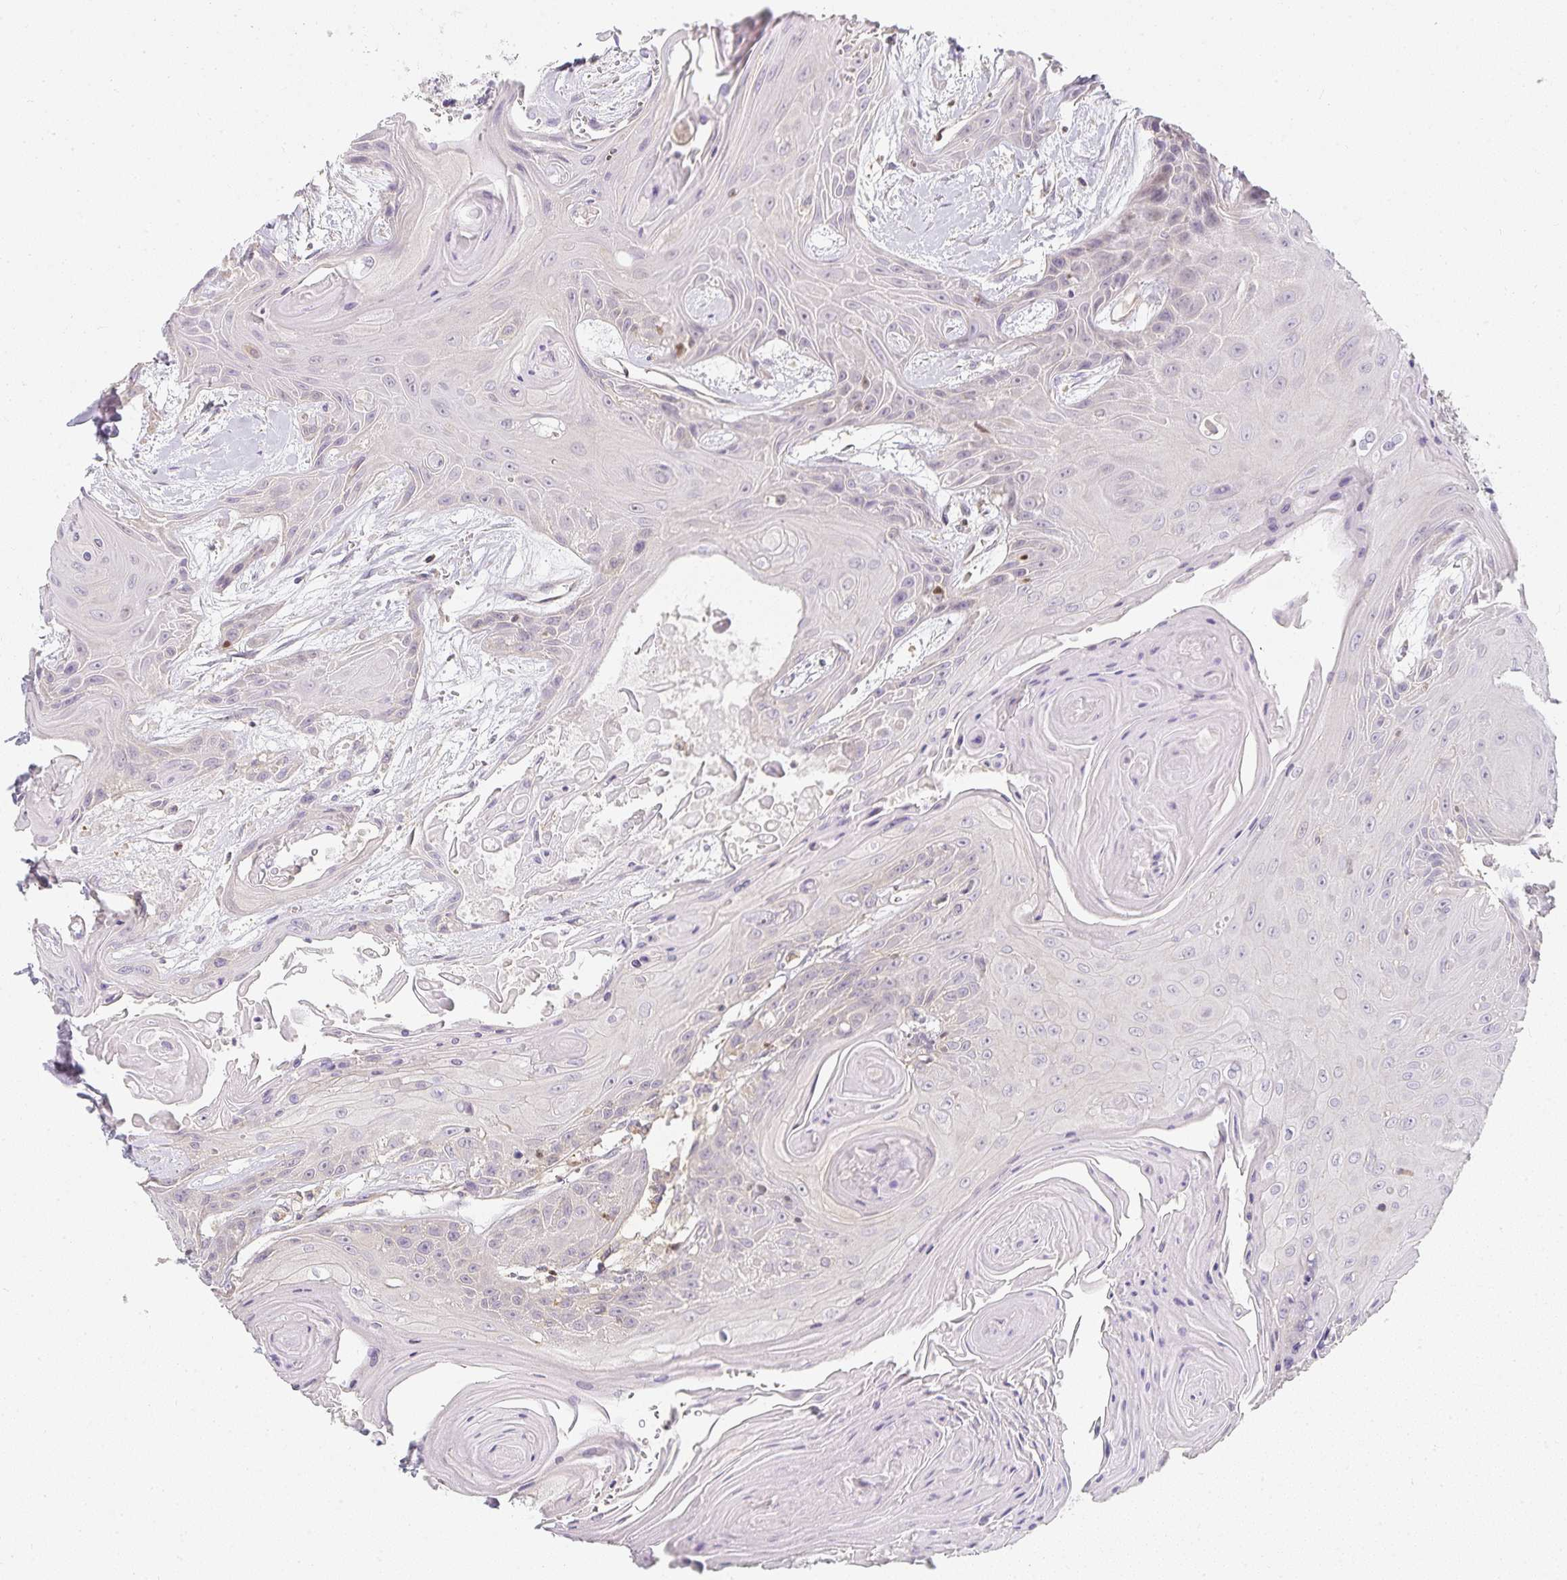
{"staining": {"intensity": "negative", "quantity": "none", "location": "none"}, "tissue": "head and neck cancer", "cell_type": "Tumor cells", "image_type": "cancer", "snomed": [{"axis": "morphology", "description": "Squamous cell carcinoma, NOS"}, {"axis": "topography", "description": "Head-Neck"}], "caption": "Head and neck cancer (squamous cell carcinoma) was stained to show a protein in brown. There is no significant positivity in tumor cells.", "gene": "GATA3", "patient": {"sex": "female", "age": 73}}